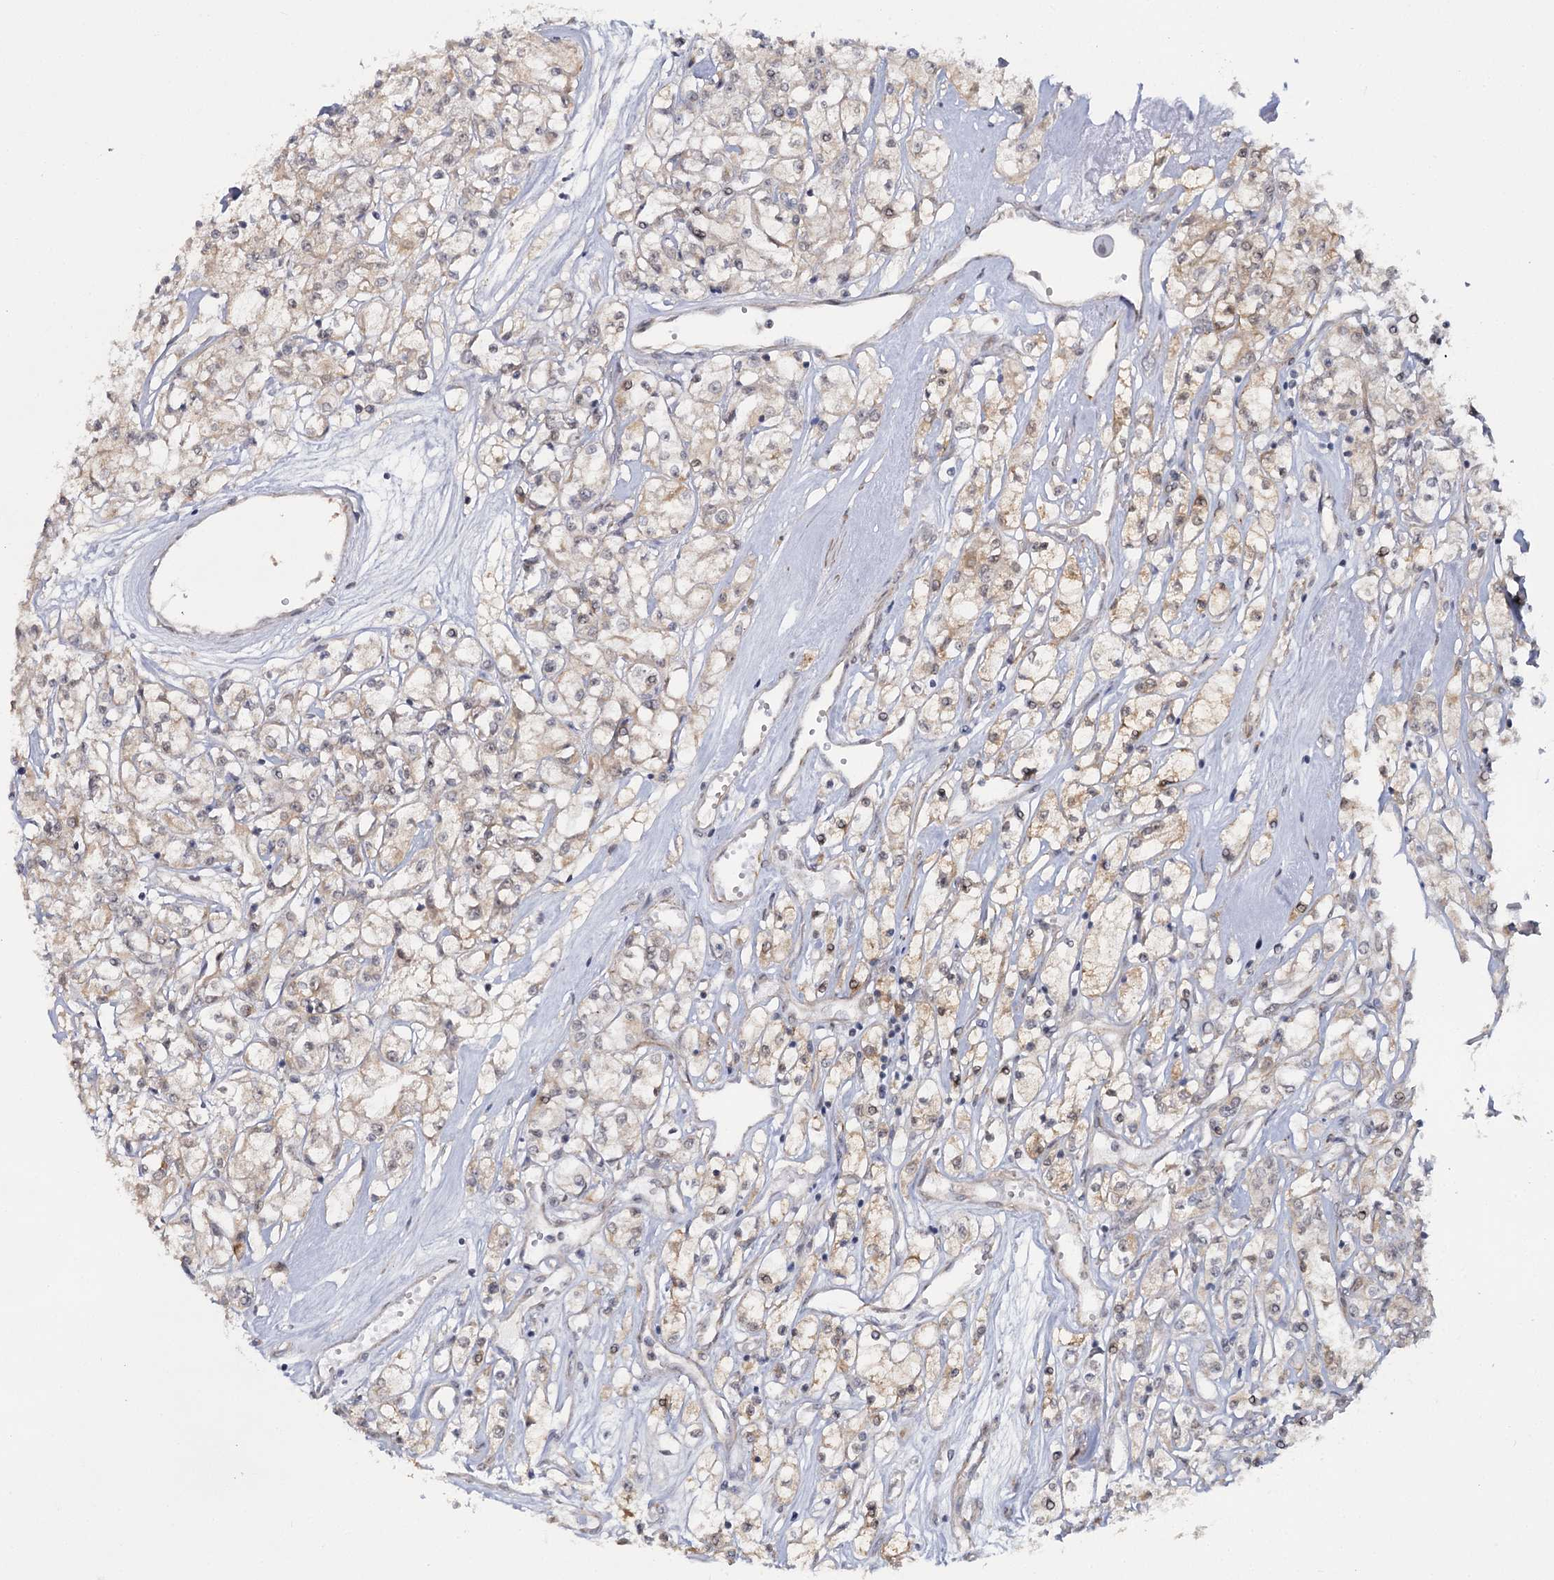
{"staining": {"intensity": "weak", "quantity": "25%-75%", "location": "cytoplasmic/membranous"}, "tissue": "renal cancer", "cell_type": "Tumor cells", "image_type": "cancer", "snomed": [{"axis": "morphology", "description": "Adenocarcinoma, NOS"}, {"axis": "topography", "description": "Kidney"}], "caption": "Renal cancer stained for a protein (brown) displays weak cytoplasmic/membranous positive staining in approximately 25%-75% of tumor cells.", "gene": "TBC1D9B", "patient": {"sex": "female", "age": 59}}